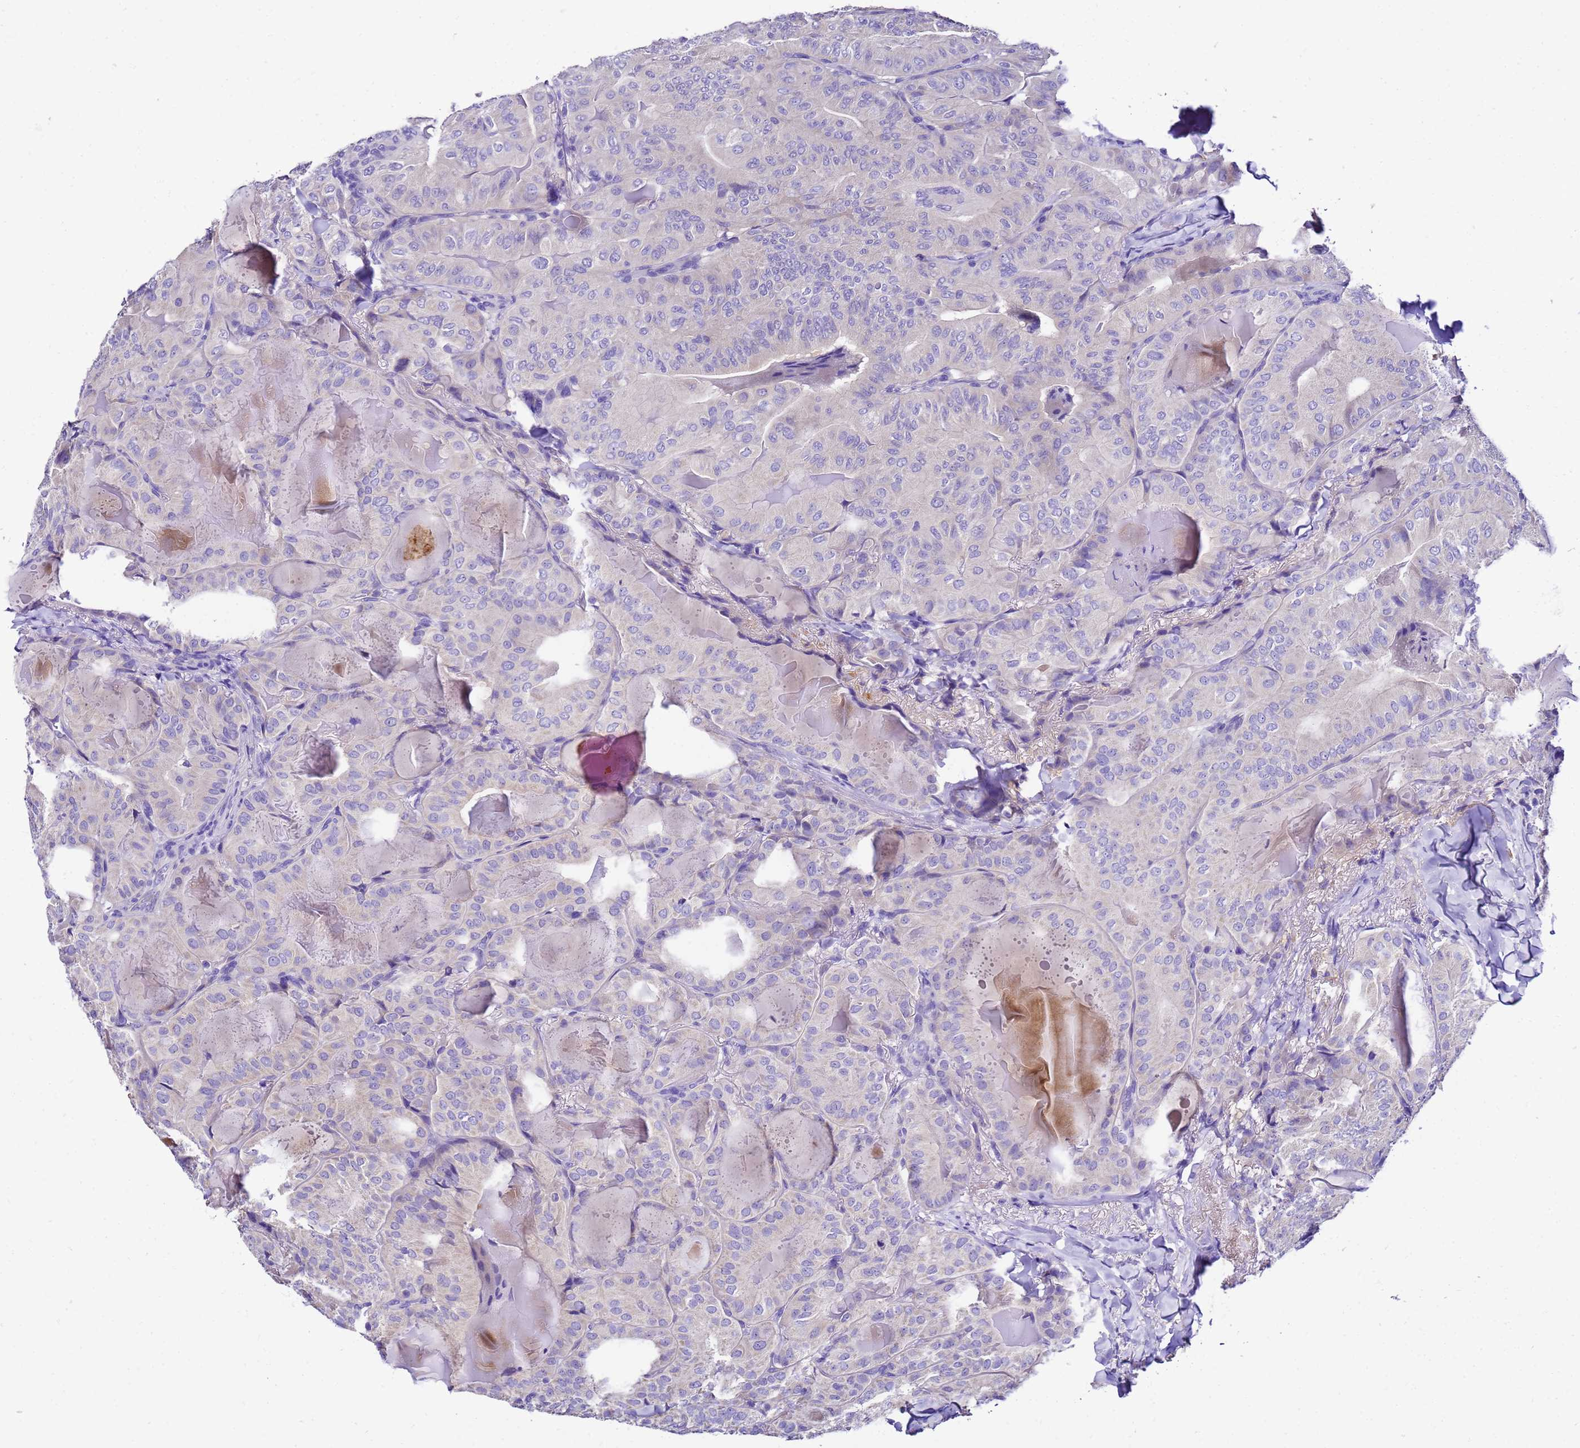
{"staining": {"intensity": "negative", "quantity": "none", "location": "none"}, "tissue": "thyroid cancer", "cell_type": "Tumor cells", "image_type": "cancer", "snomed": [{"axis": "morphology", "description": "Papillary adenocarcinoma, NOS"}, {"axis": "topography", "description": "Thyroid gland"}], "caption": "Tumor cells are negative for brown protein staining in thyroid cancer (papillary adenocarcinoma).", "gene": "UGT2A1", "patient": {"sex": "female", "age": 68}}